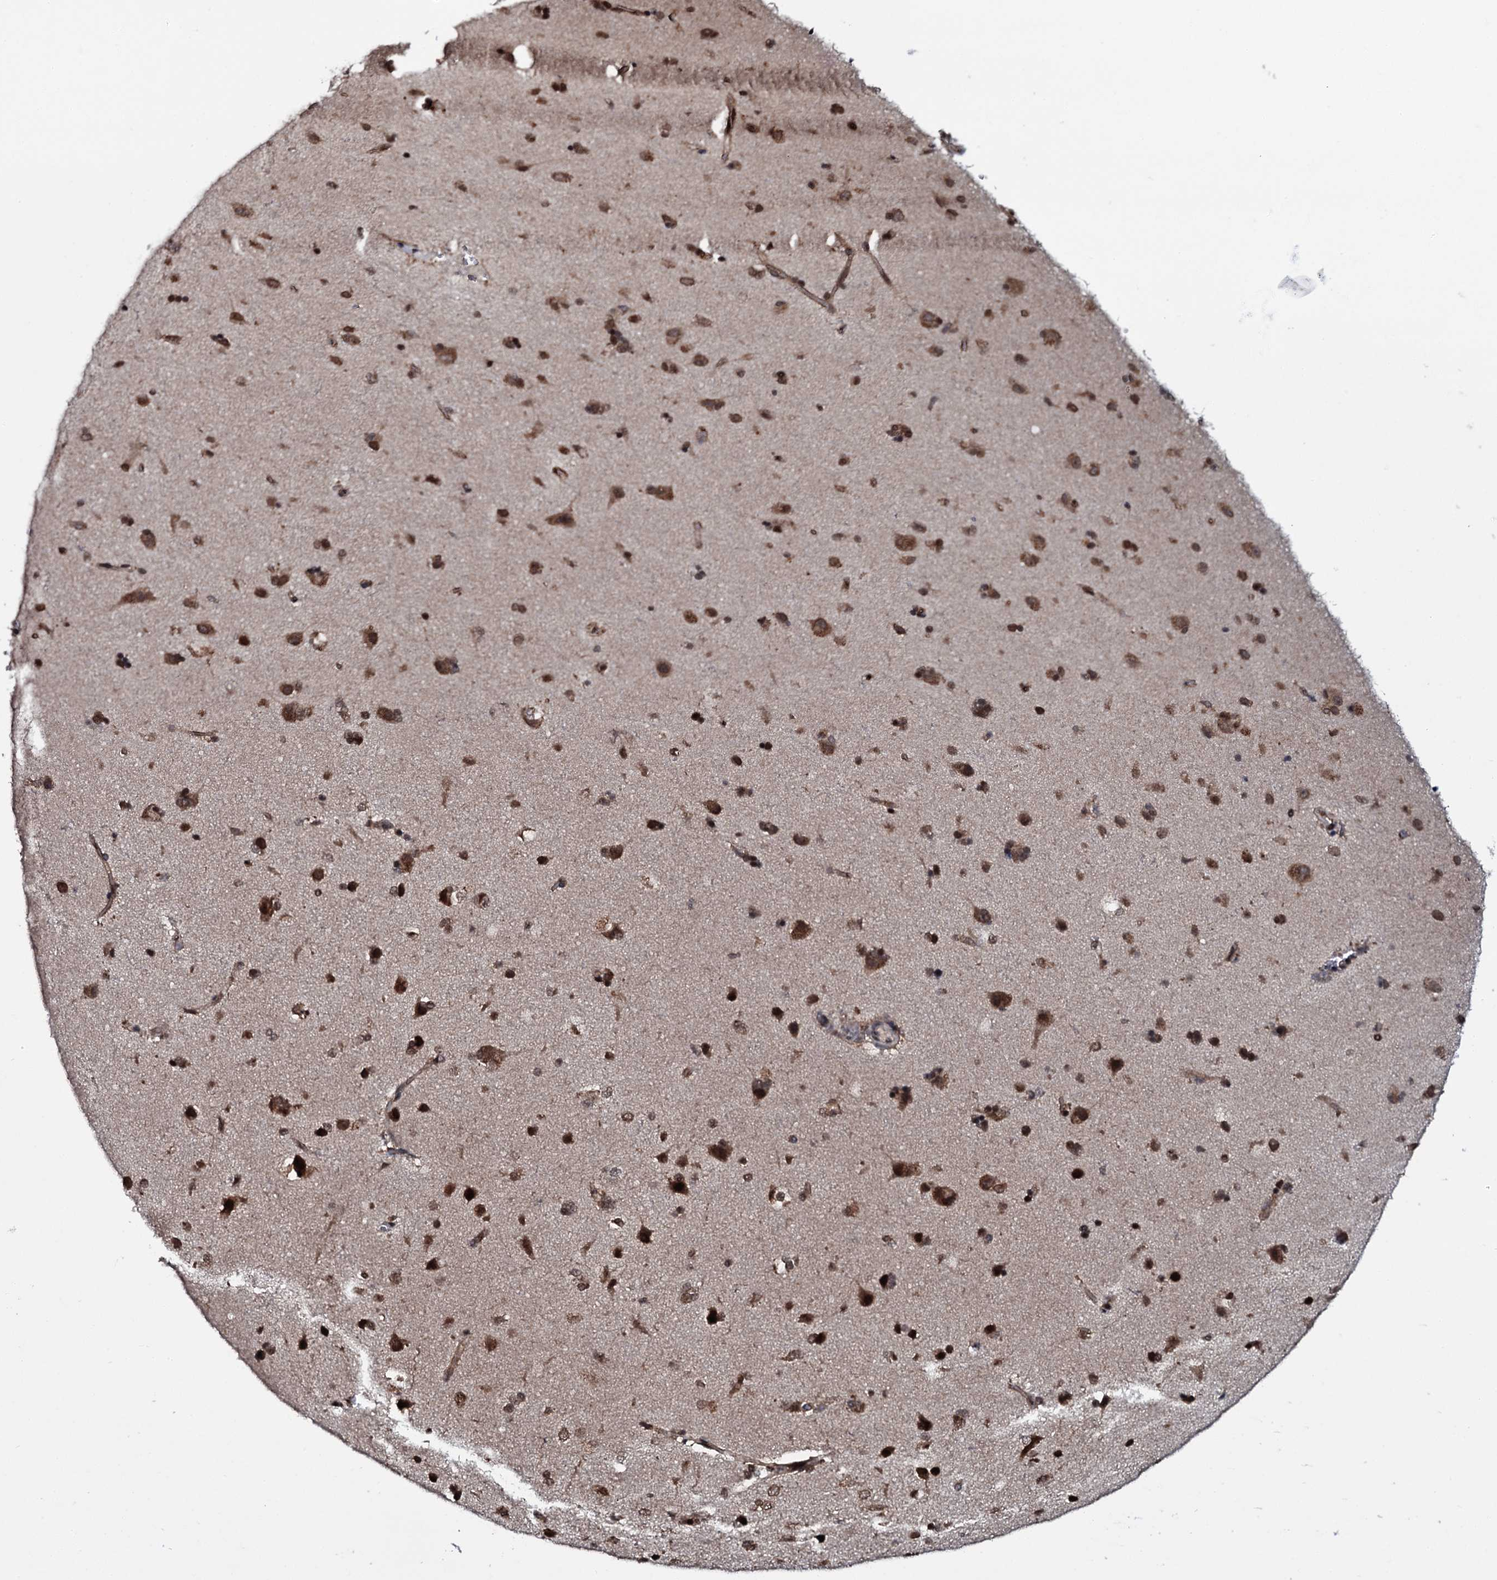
{"staining": {"intensity": "moderate", "quantity": ">75%", "location": "cytoplasmic/membranous"}, "tissue": "cerebral cortex", "cell_type": "Endothelial cells", "image_type": "normal", "snomed": [{"axis": "morphology", "description": "Normal tissue, NOS"}, {"axis": "topography", "description": "Cerebral cortex"}], "caption": "This photomicrograph demonstrates immunohistochemistry staining of benign cerebral cortex, with medium moderate cytoplasmic/membranous staining in approximately >75% of endothelial cells.", "gene": "HDDC3", "patient": {"sex": "male", "age": 62}}